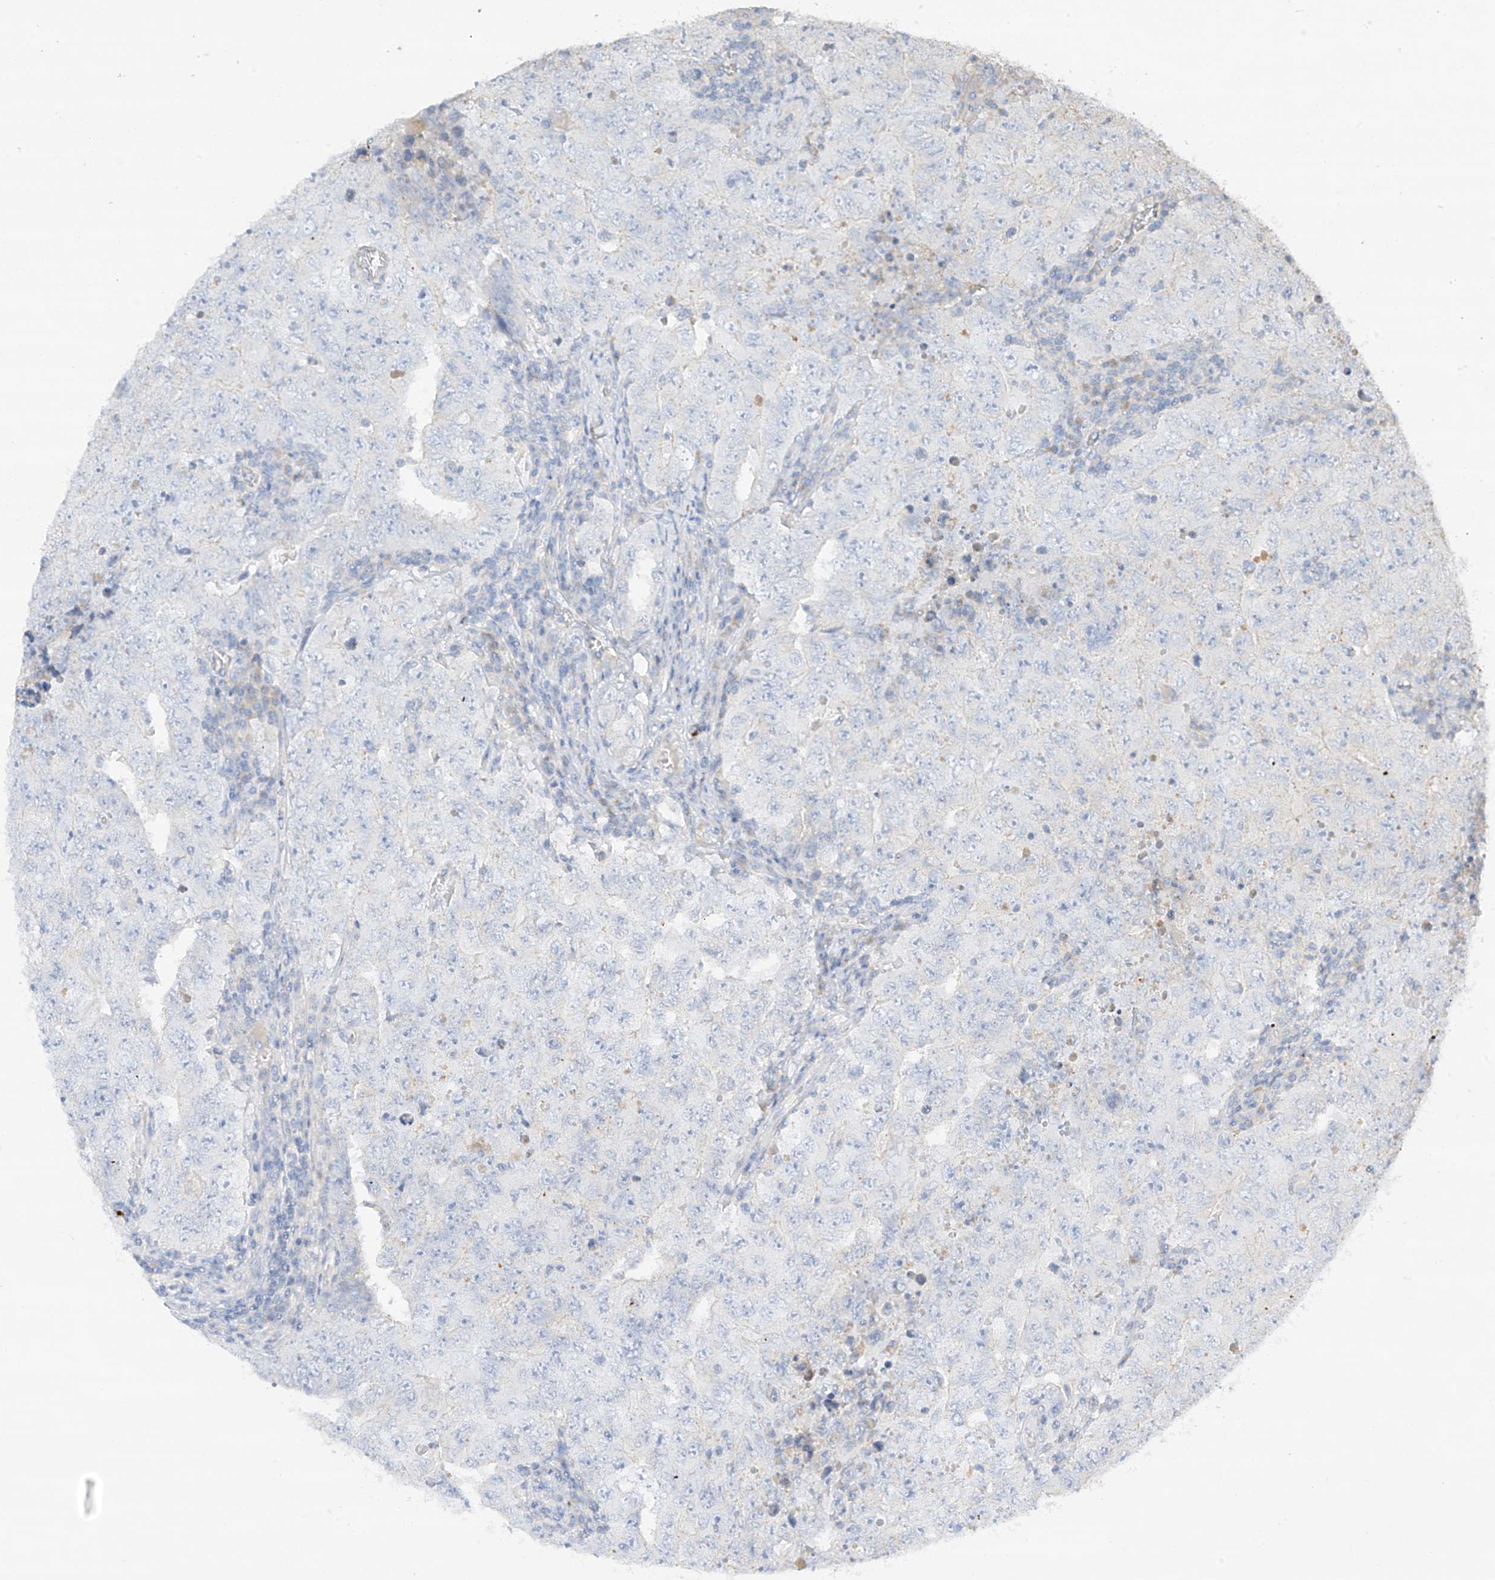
{"staining": {"intensity": "negative", "quantity": "none", "location": "none"}, "tissue": "testis cancer", "cell_type": "Tumor cells", "image_type": "cancer", "snomed": [{"axis": "morphology", "description": "Carcinoma, Embryonal, NOS"}, {"axis": "topography", "description": "Testis"}], "caption": "There is no significant expression in tumor cells of embryonal carcinoma (testis).", "gene": "CAPN13", "patient": {"sex": "male", "age": 26}}